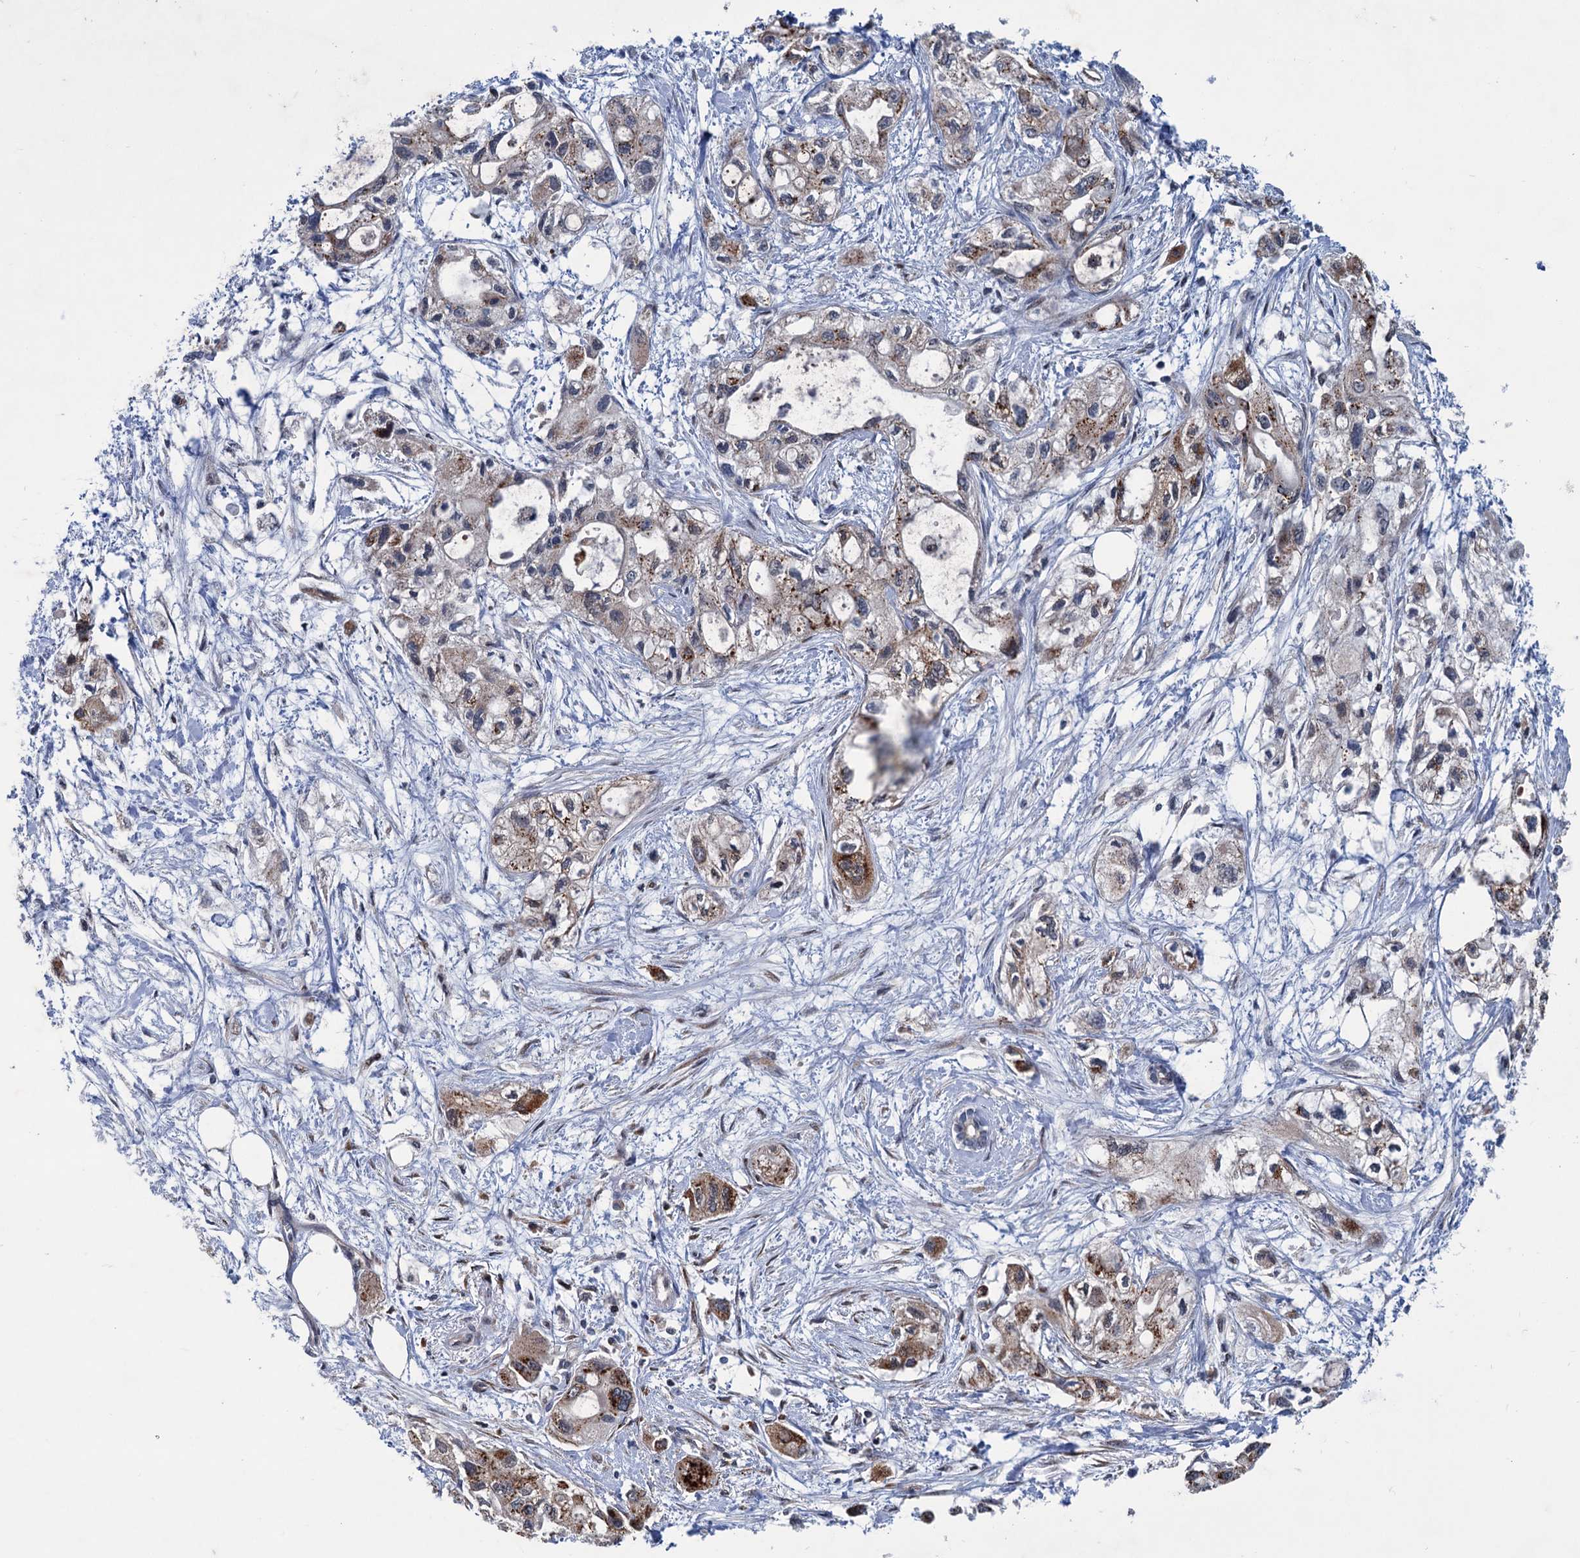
{"staining": {"intensity": "strong", "quantity": "25%-75%", "location": "cytoplasmic/membranous"}, "tissue": "pancreatic cancer", "cell_type": "Tumor cells", "image_type": "cancer", "snomed": [{"axis": "morphology", "description": "Adenocarcinoma, NOS"}, {"axis": "topography", "description": "Pancreas"}], "caption": "Protein expression analysis of human adenocarcinoma (pancreatic) reveals strong cytoplasmic/membranous positivity in about 25%-75% of tumor cells.", "gene": "ELP4", "patient": {"sex": "male", "age": 75}}